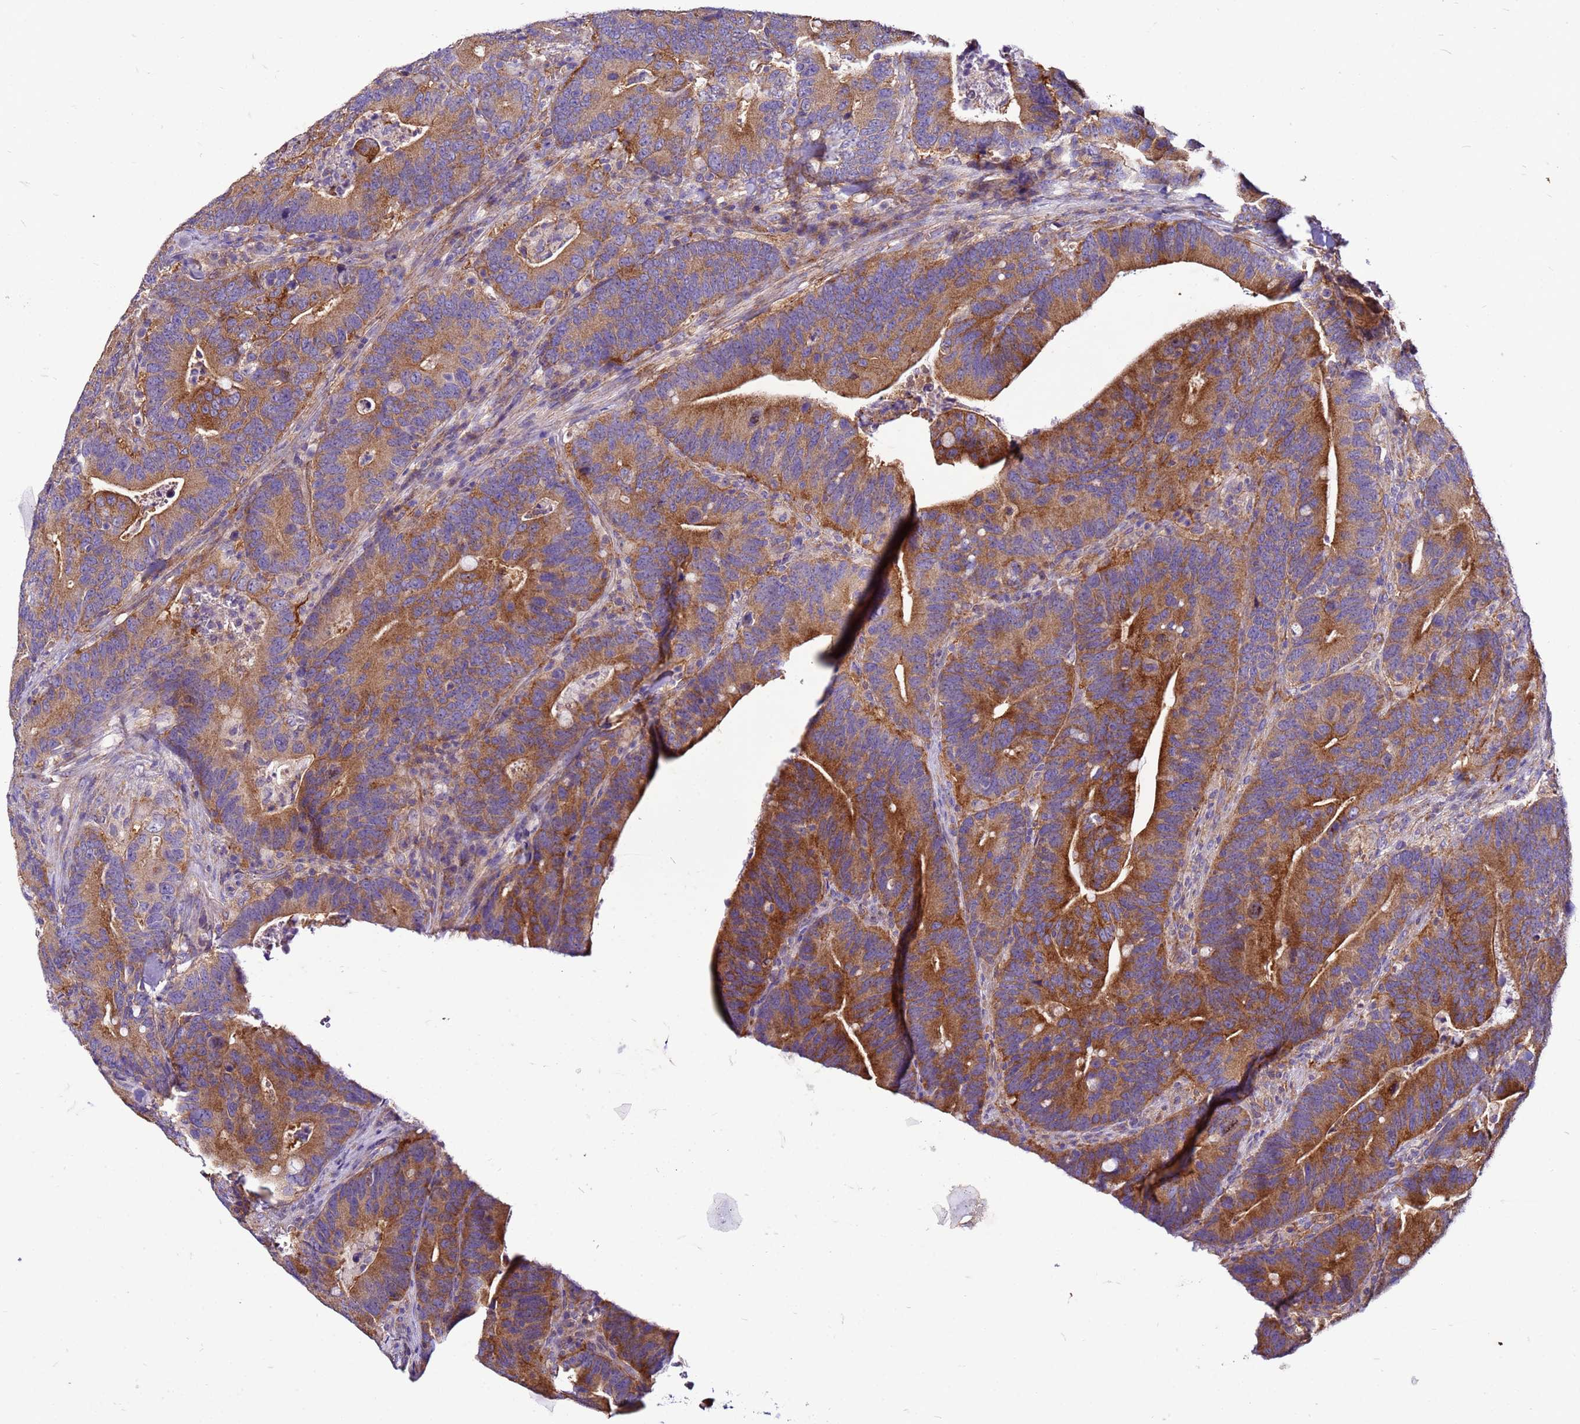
{"staining": {"intensity": "moderate", "quantity": ">75%", "location": "cytoplasmic/membranous"}, "tissue": "colorectal cancer", "cell_type": "Tumor cells", "image_type": "cancer", "snomed": [{"axis": "morphology", "description": "Adenocarcinoma, NOS"}, {"axis": "topography", "description": "Colon"}], "caption": "The image reveals immunohistochemical staining of colorectal cancer (adenocarcinoma). There is moderate cytoplasmic/membranous staining is appreciated in about >75% of tumor cells.", "gene": "PKD1", "patient": {"sex": "female", "age": 66}}